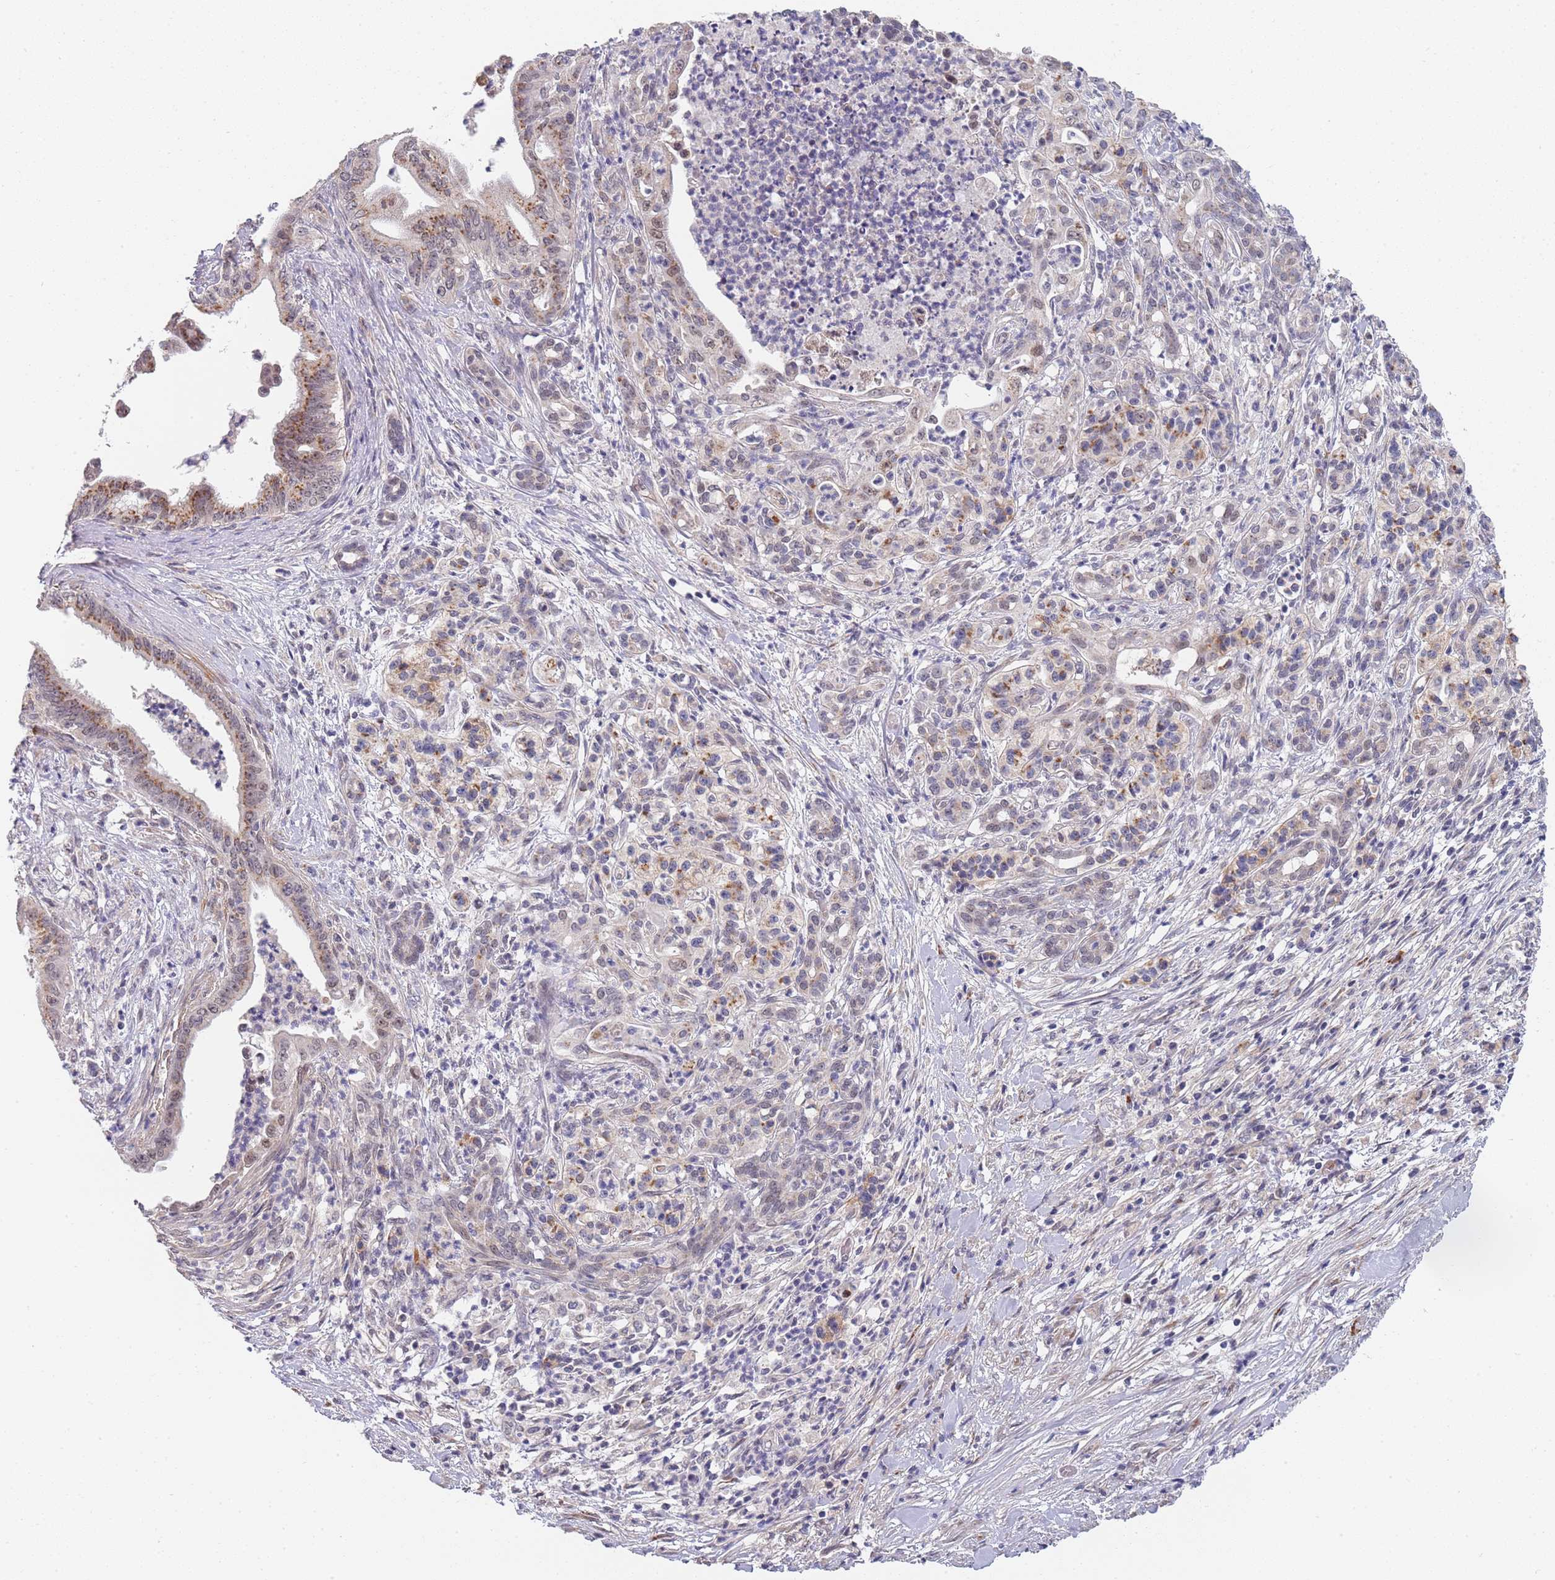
{"staining": {"intensity": "moderate", "quantity": "25%-75%", "location": "cytoplasmic/membranous"}, "tissue": "pancreatic cancer", "cell_type": "Tumor cells", "image_type": "cancer", "snomed": [{"axis": "morphology", "description": "Adenocarcinoma, NOS"}, {"axis": "topography", "description": "Pancreas"}], "caption": "A brown stain labels moderate cytoplasmic/membranous expression of a protein in human adenocarcinoma (pancreatic) tumor cells. (Brightfield microscopy of DAB IHC at high magnification).", "gene": "B4GALT4", "patient": {"sex": "male", "age": 58}}